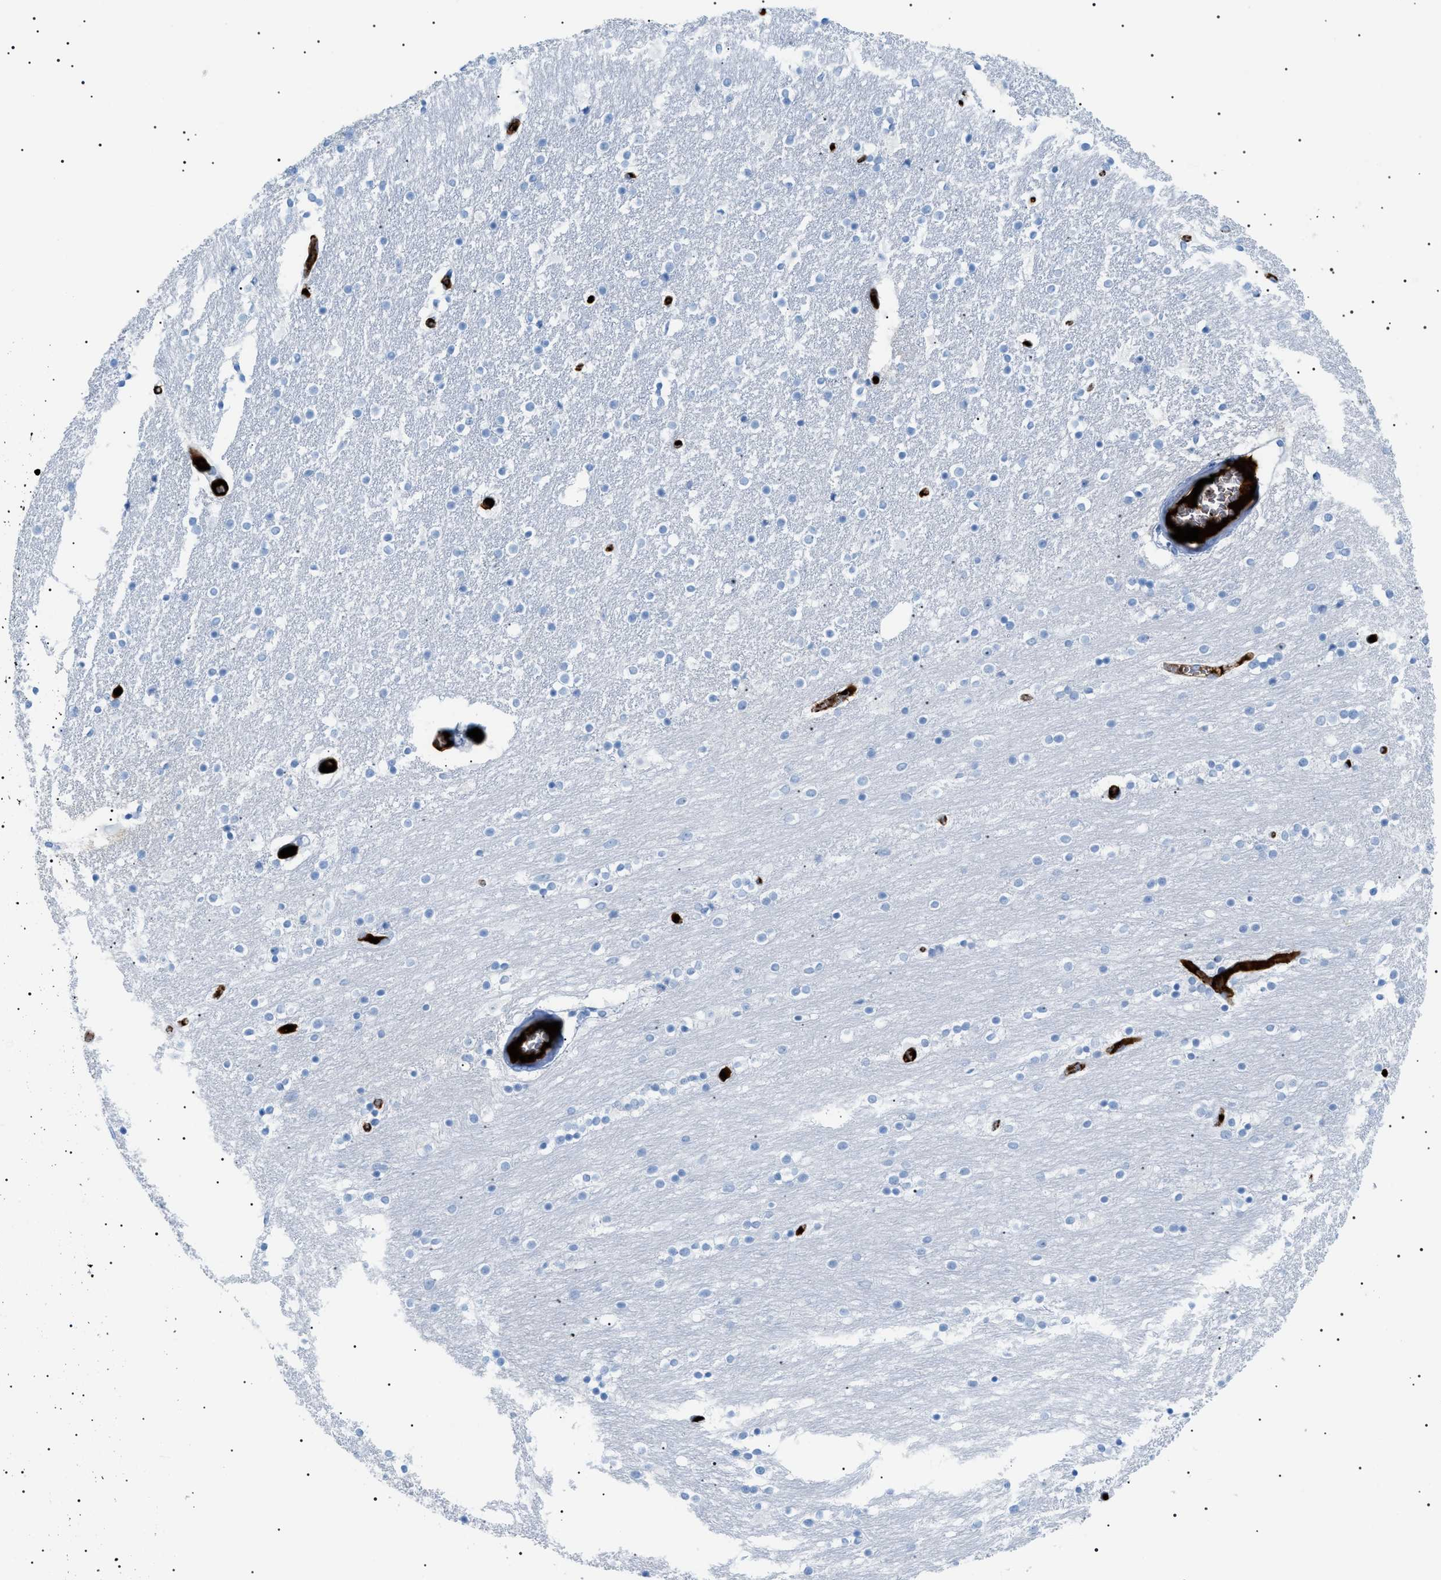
{"staining": {"intensity": "negative", "quantity": "none", "location": "none"}, "tissue": "caudate", "cell_type": "Glial cells", "image_type": "normal", "snomed": [{"axis": "morphology", "description": "Normal tissue, NOS"}, {"axis": "topography", "description": "Lateral ventricle wall"}], "caption": "IHC micrograph of unremarkable caudate stained for a protein (brown), which shows no staining in glial cells. The staining is performed using DAB brown chromogen with nuclei counter-stained in using hematoxylin.", "gene": "LPA", "patient": {"sex": "female", "age": 54}}